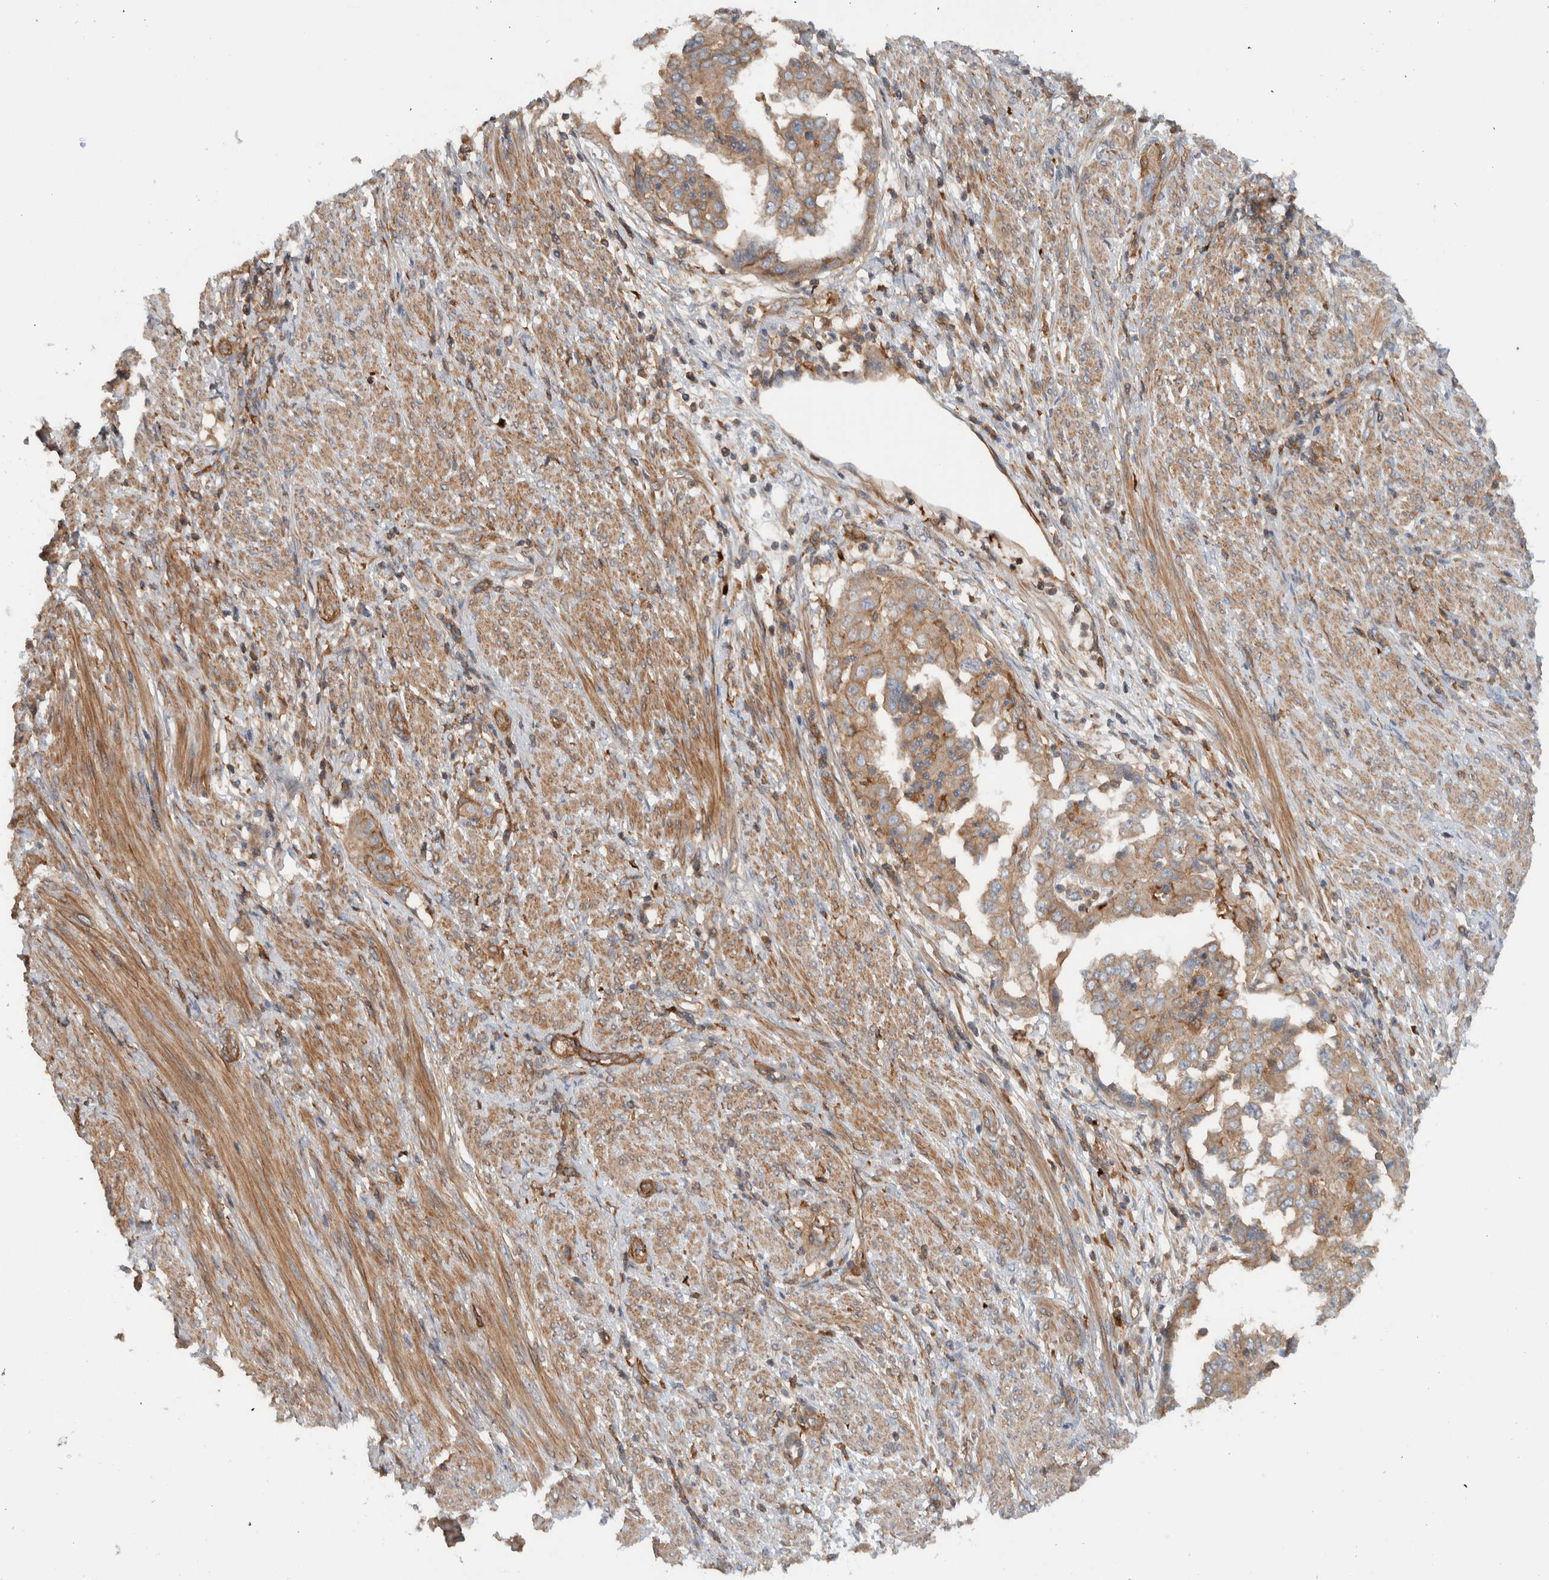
{"staining": {"intensity": "weak", "quantity": ">75%", "location": "cytoplasmic/membranous"}, "tissue": "endometrial cancer", "cell_type": "Tumor cells", "image_type": "cancer", "snomed": [{"axis": "morphology", "description": "Adenocarcinoma, NOS"}, {"axis": "topography", "description": "Endometrium"}], "caption": "Weak cytoplasmic/membranous expression is seen in approximately >75% of tumor cells in adenocarcinoma (endometrial).", "gene": "MPRIP", "patient": {"sex": "female", "age": 85}}